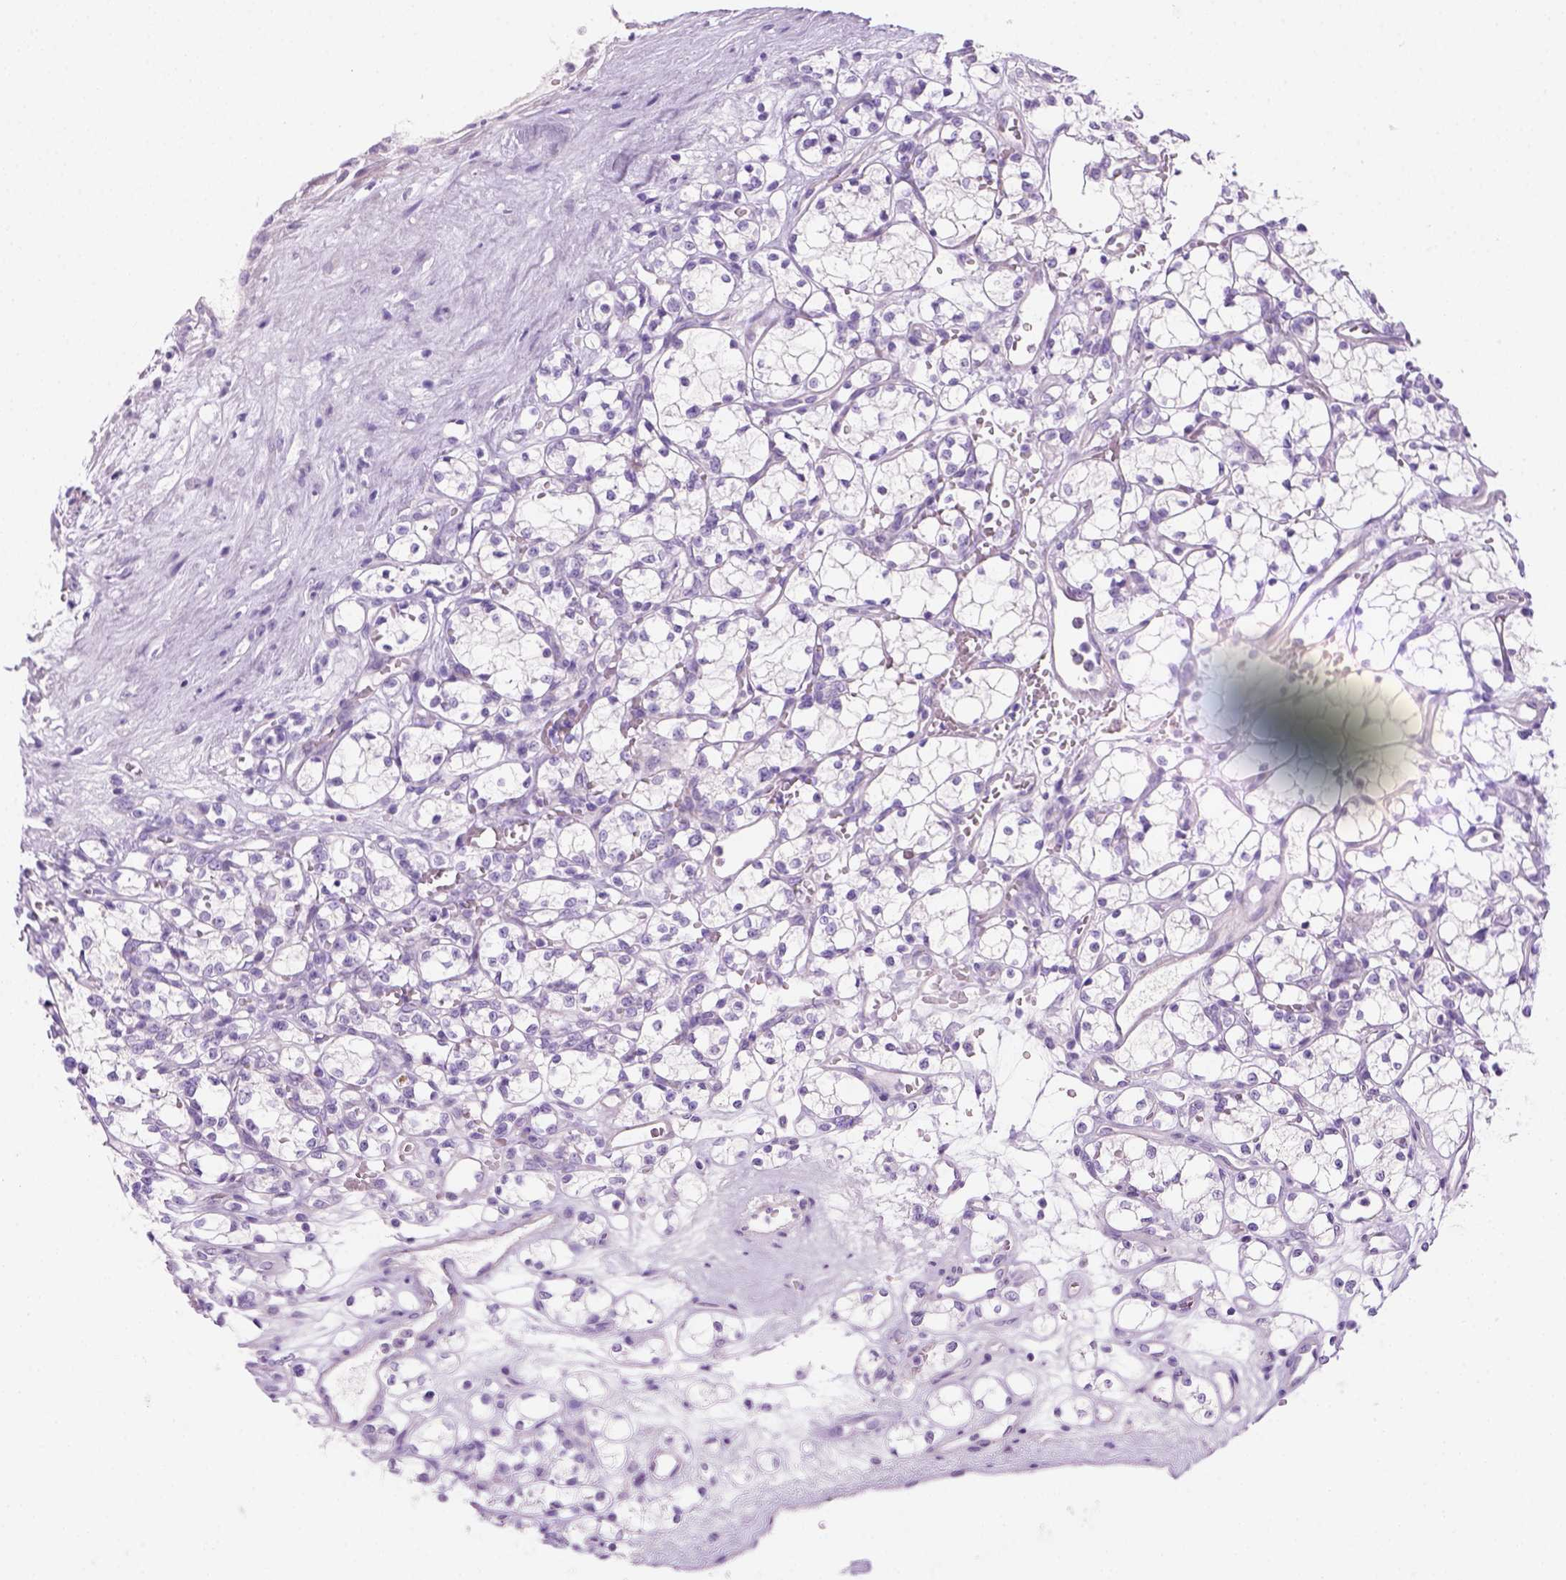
{"staining": {"intensity": "negative", "quantity": "none", "location": "none"}, "tissue": "renal cancer", "cell_type": "Tumor cells", "image_type": "cancer", "snomed": [{"axis": "morphology", "description": "Adenocarcinoma, NOS"}, {"axis": "topography", "description": "Kidney"}], "caption": "Immunohistochemical staining of human renal adenocarcinoma demonstrates no significant expression in tumor cells.", "gene": "DNAH11", "patient": {"sex": "female", "age": 69}}